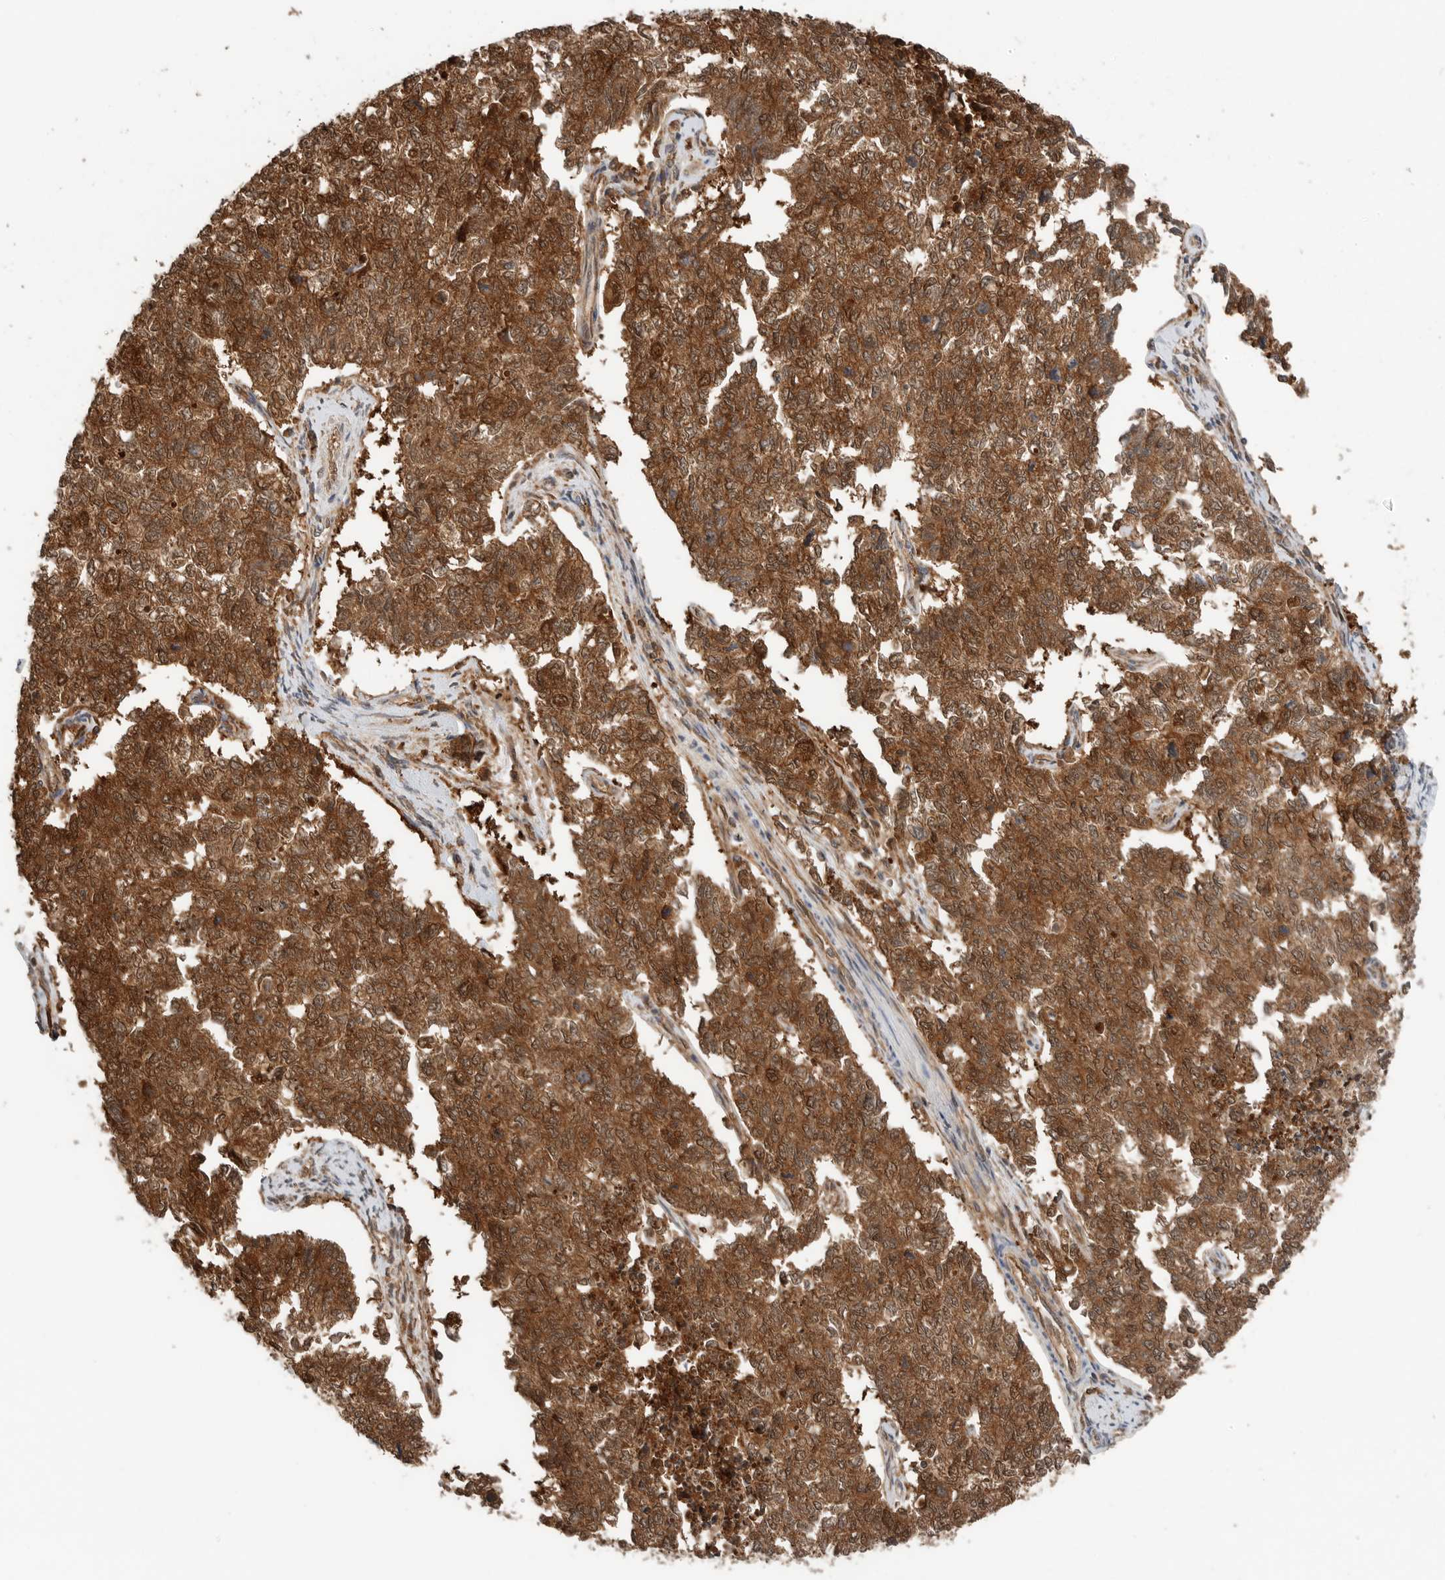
{"staining": {"intensity": "strong", "quantity": ">75%", "location": "cytoplasmic/membranous,nuclear"}, "tissue": "cervical cancer", "cell_type": "Tumor cells", "image_type": "cancer", "snomed": [{"axis": "morphology", "description": "Squamous cell carcinoma, NOS"}, {"axis": "topography", "description": "Cervix"}], "caption": "A brown stain shows strong cytoplasmic/membranous and nuclear staining of a protein in human cervical cancer tumor cells.", "gene": "XPNPEP1", "patient": {"sex": "female", "age": 63}}